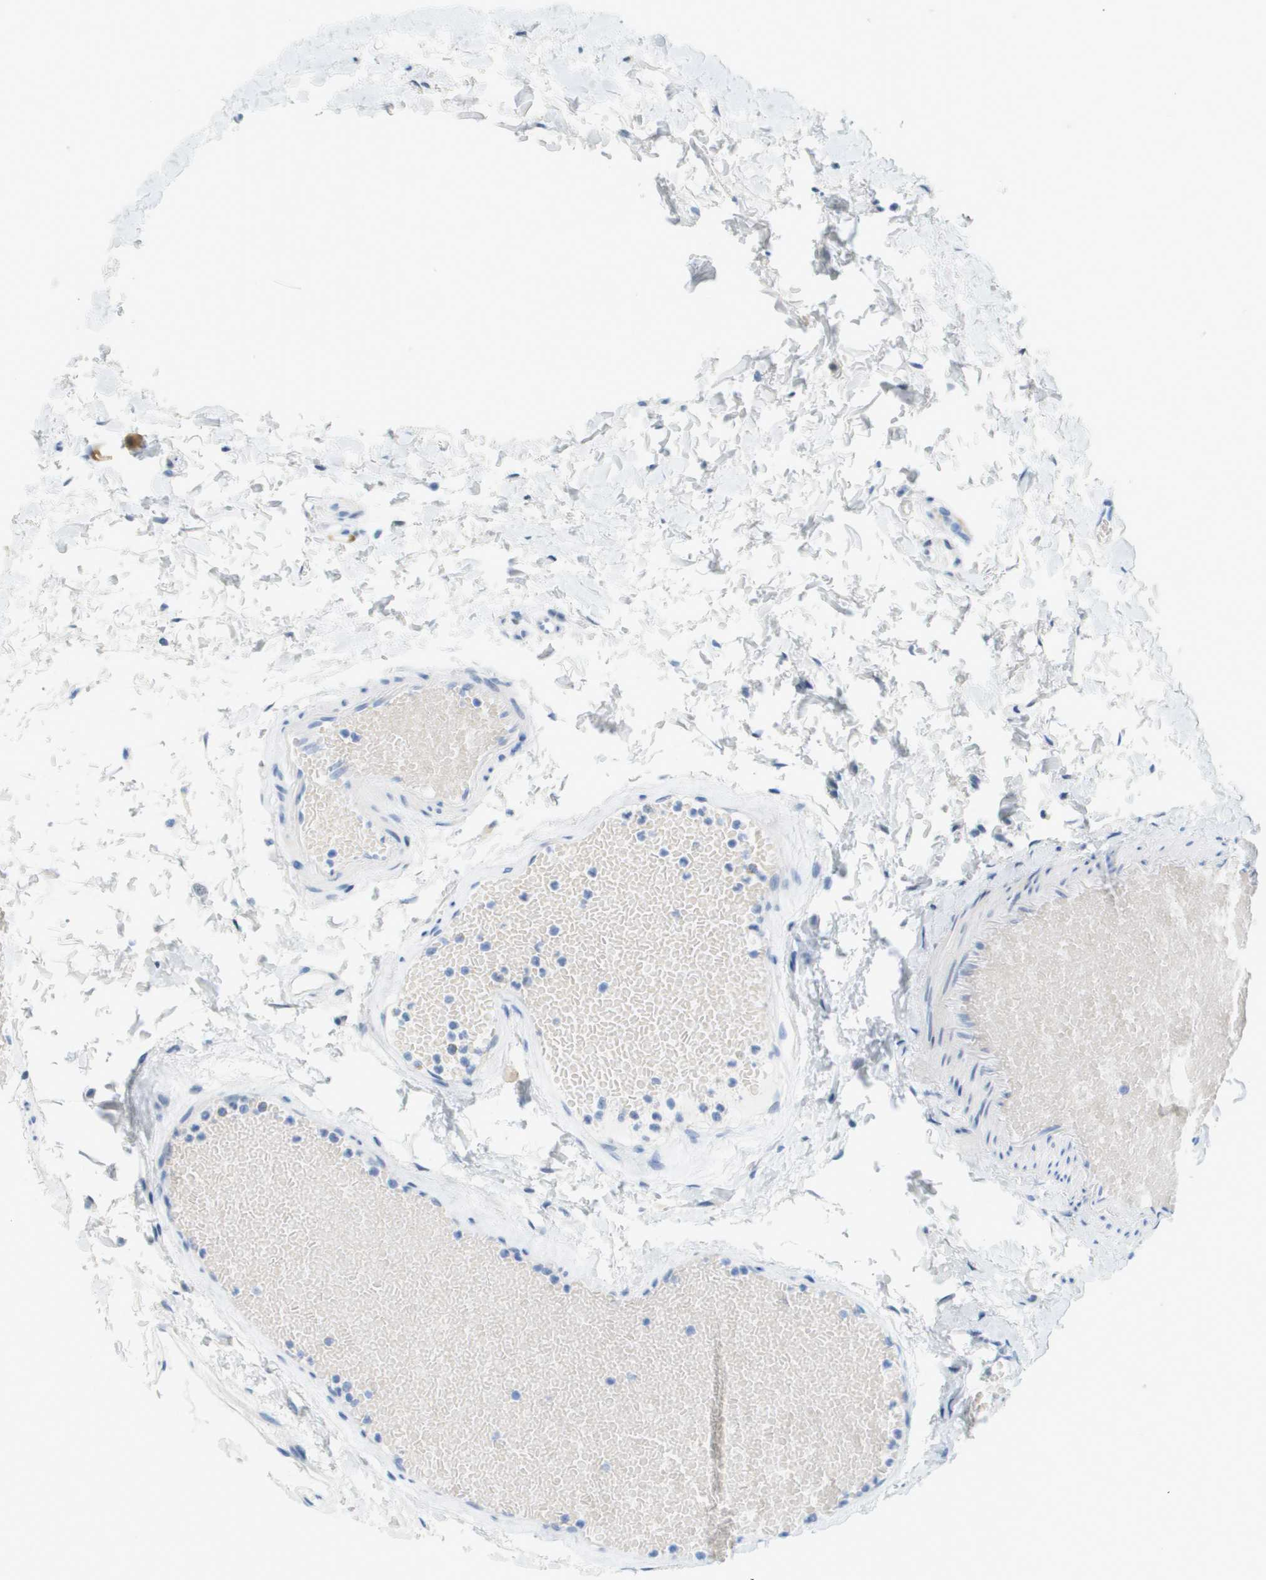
{"staining": {"intensity": "negative", "quantity": "none", "location": "none"}, "tissue": "stomach", "cell_type": "Glandular cells", "image_type": "normal", "snomed": [{"axis": "morphology", "description": "Normal tissue, NOS"}, {"axis": "topography", "description": "Stomach"}, {"axis": "topography", "description": "Stomach, lower"}], "caption": "DAB (3,3'-diaminobenzidine) immunohistochemical staining of normal human stomach reveals no significant staining in glandular cells. (DAB (3,3'-diaminobenzidine) immunohistochemistry, high magnification).", "gene": "CUL9", "patient": {"sex": "female", "age": 75}}